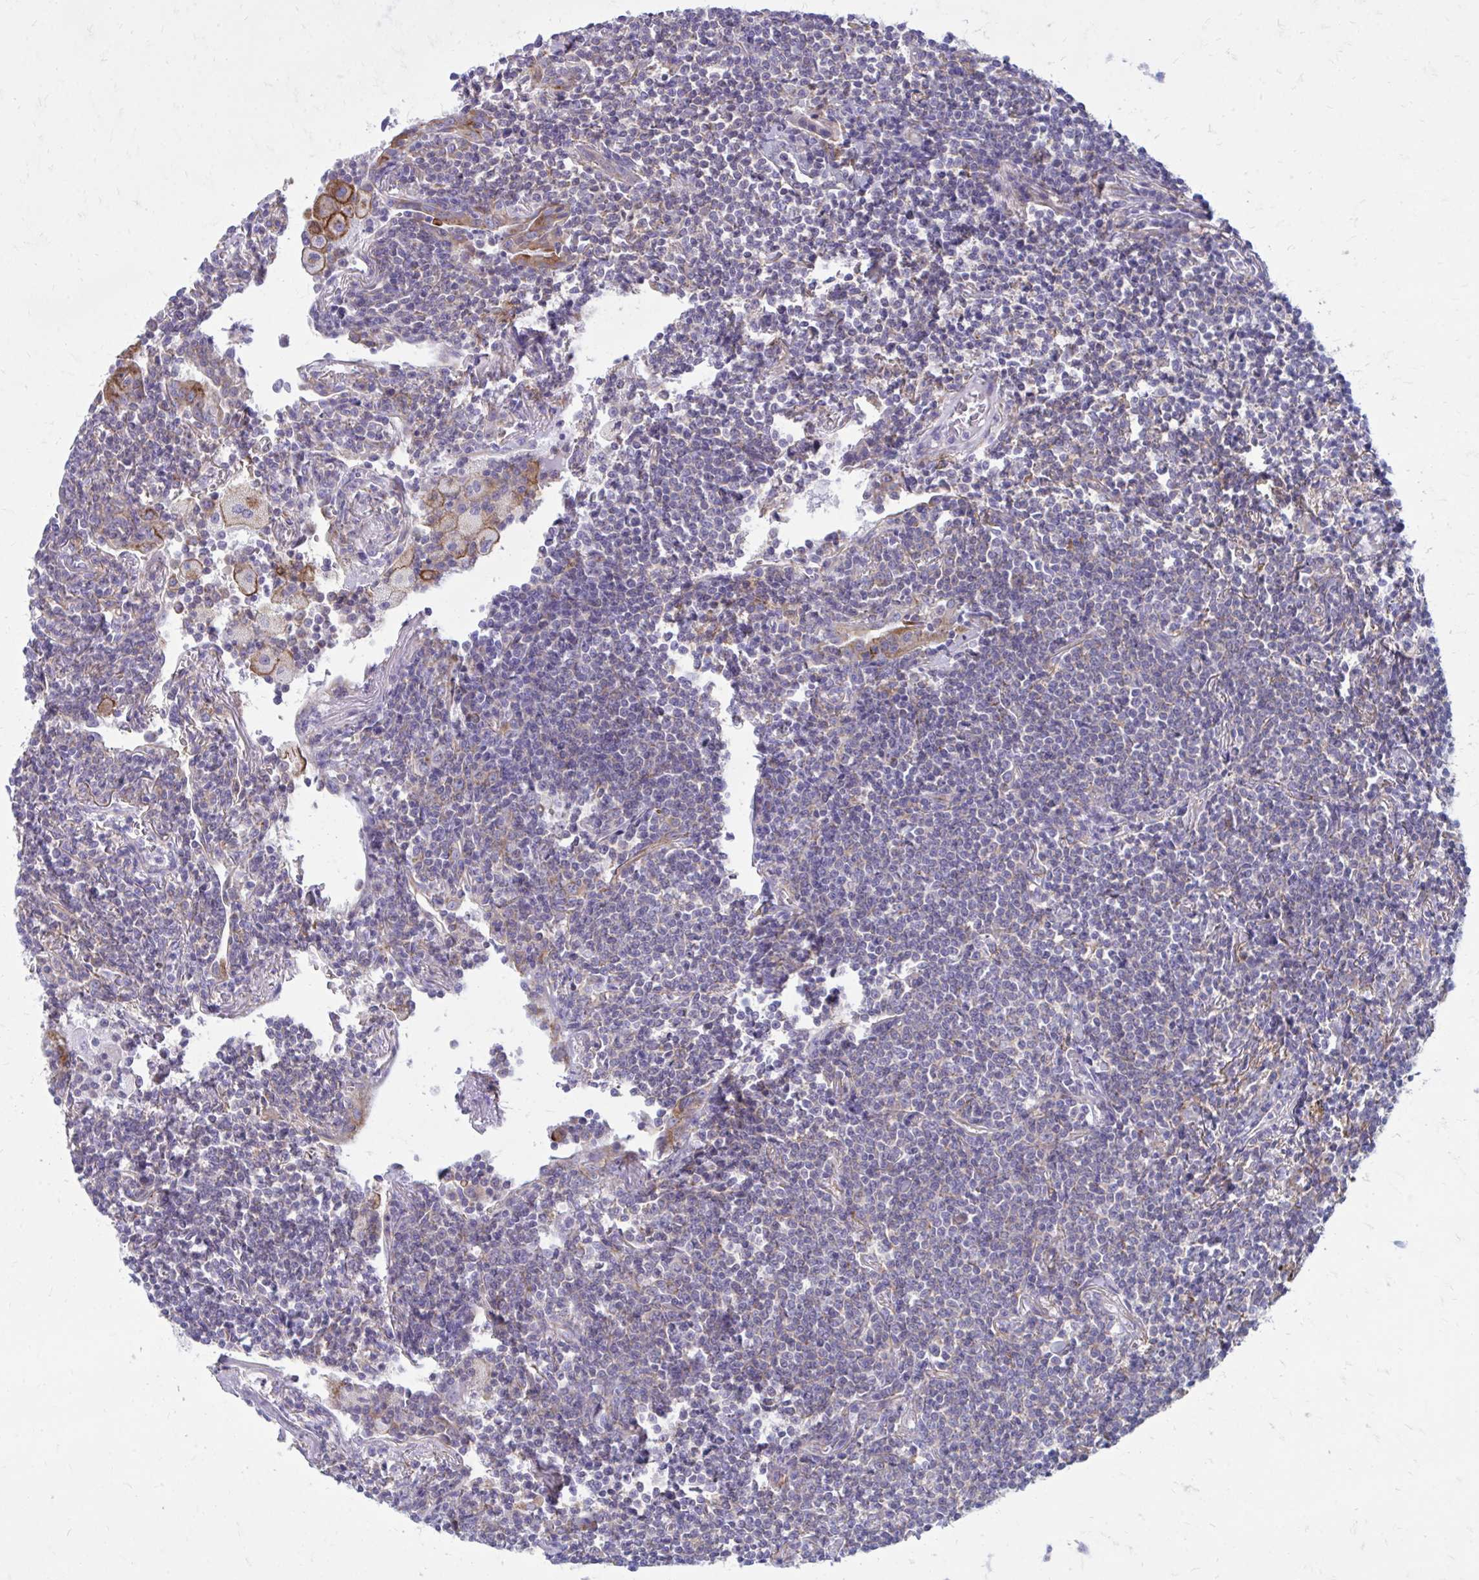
{"staining": {"intensity": "negative", "quantity": "none", "location": "none"}, "tissue": "lymphoma", "cell_type": "Tumor cells", "image_type": "cancer", "snomed": [{"axis": "morphology", "description": "Malignant lymphoma, non-Hodgkin's type, Low grade"}, {"axis": "topography", "description": "Lung"}], "caption": "Immunohistochemistry (IHC) histopathology image of human lymphoma stained for a protein (brown), which exhibits no staining in tumor cells.", "gene": "CLTA", "patient": {"sex": "female", "age": 71}}